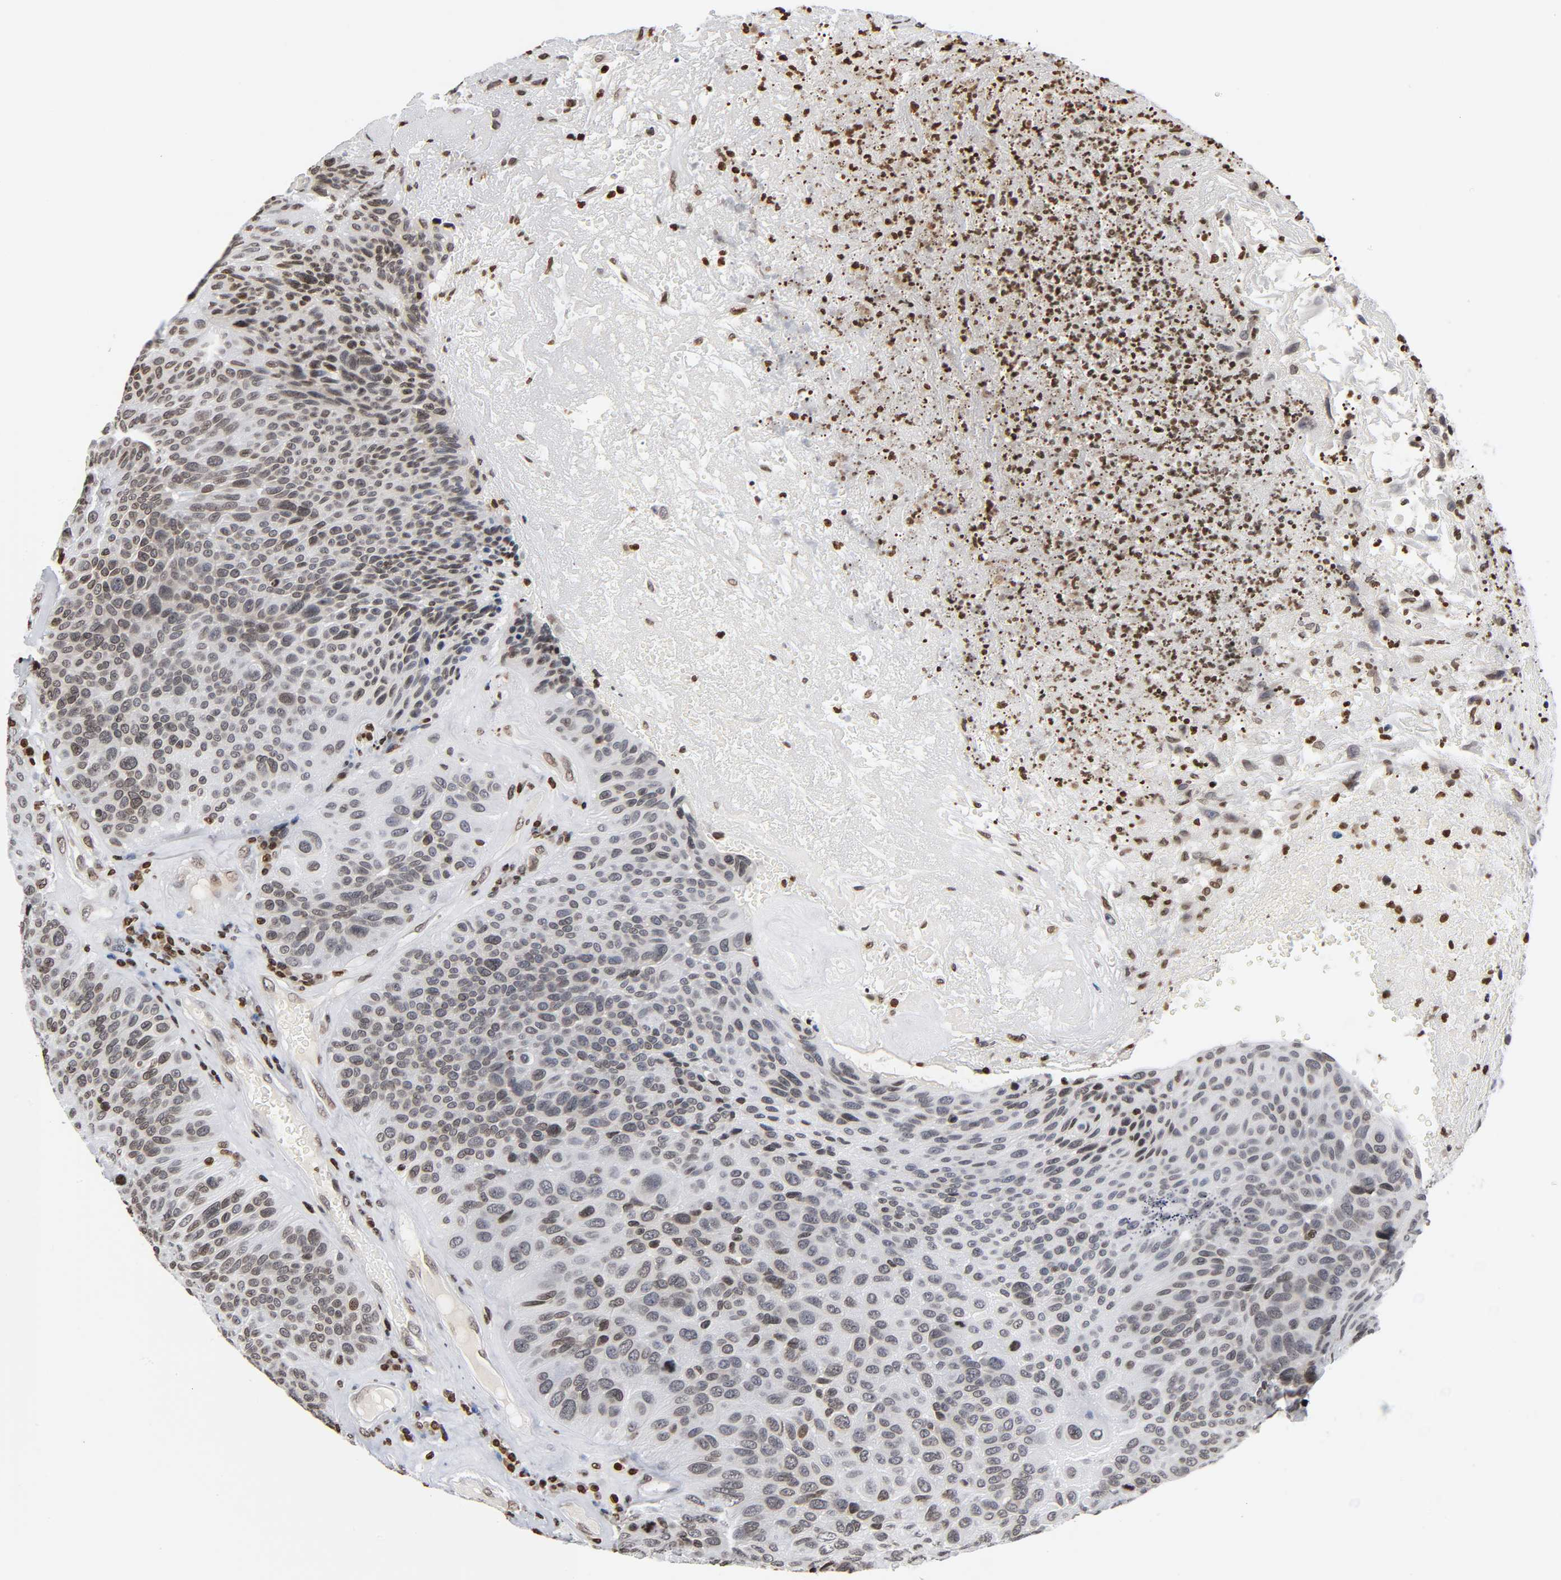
{"staining": {"intensity": "weak", "quantity": "25%-75%", "location": "nuclear"}, "tissue": "urothelial cancer", "cell_type": "Tumor cells", "image_type": "cancer", "snomed": [{"axis": "morphology", "description": "Urothelial carcinoma, High grade"}, {"axis": "topography", "description": "Urinary bladder"}], "caption": "Human urothelial carcinoma (high-grade) stained for a protein (brown) demonstrates weak nuclear positive staining in approximately 25%-75% of tumor cells.", "gene": "HOXA6", "patient": {"sex": "male", "age": 66}}